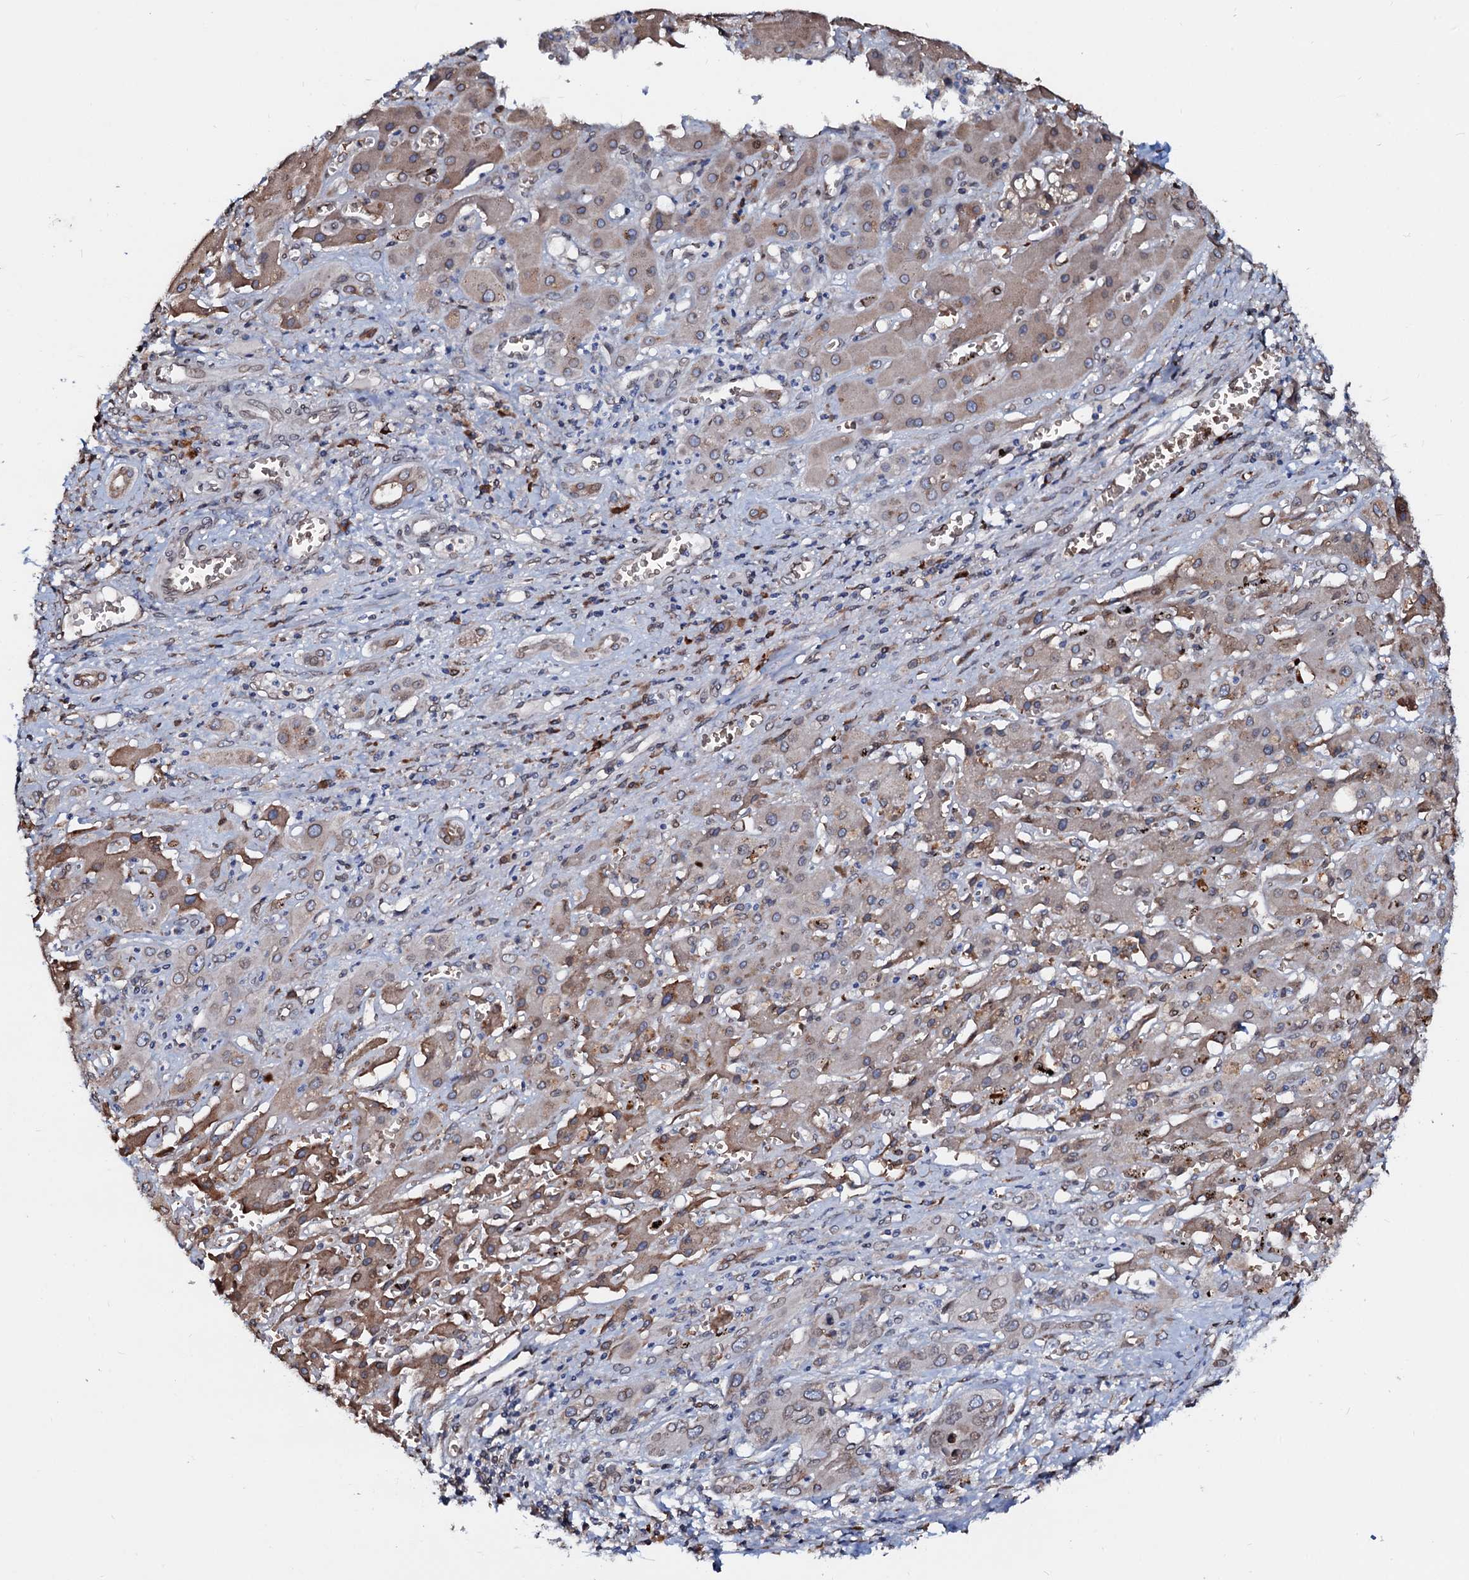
{"staining": {"intensity": "moderate", "quantity": "<25%", "location": "cytoplasmic/membranous"}, "tissue": "liver cancer", "cell_type": "Tumor cells", "image_type": "cancer", "snomed": [{"axis": "morphology", "description": "Cholangiocarcinoma"}, {"axis": "topography", "description": "Liver"}], "caption": "Immunohistochemistry staining of liver cancer (cholangiocarcinoma), which shows low levels of moderate cytoplasmic/membranous positivity in approximately <25% of tumor cells indicating moderate cytoplasmic/membranous protein staining. The staining was performed using DAB (brown) for protein detection and nuclei were counterstained in hematoxylin (blue).", "gene": "NRP2", "patient": {"sex": "male", "age": 67}}